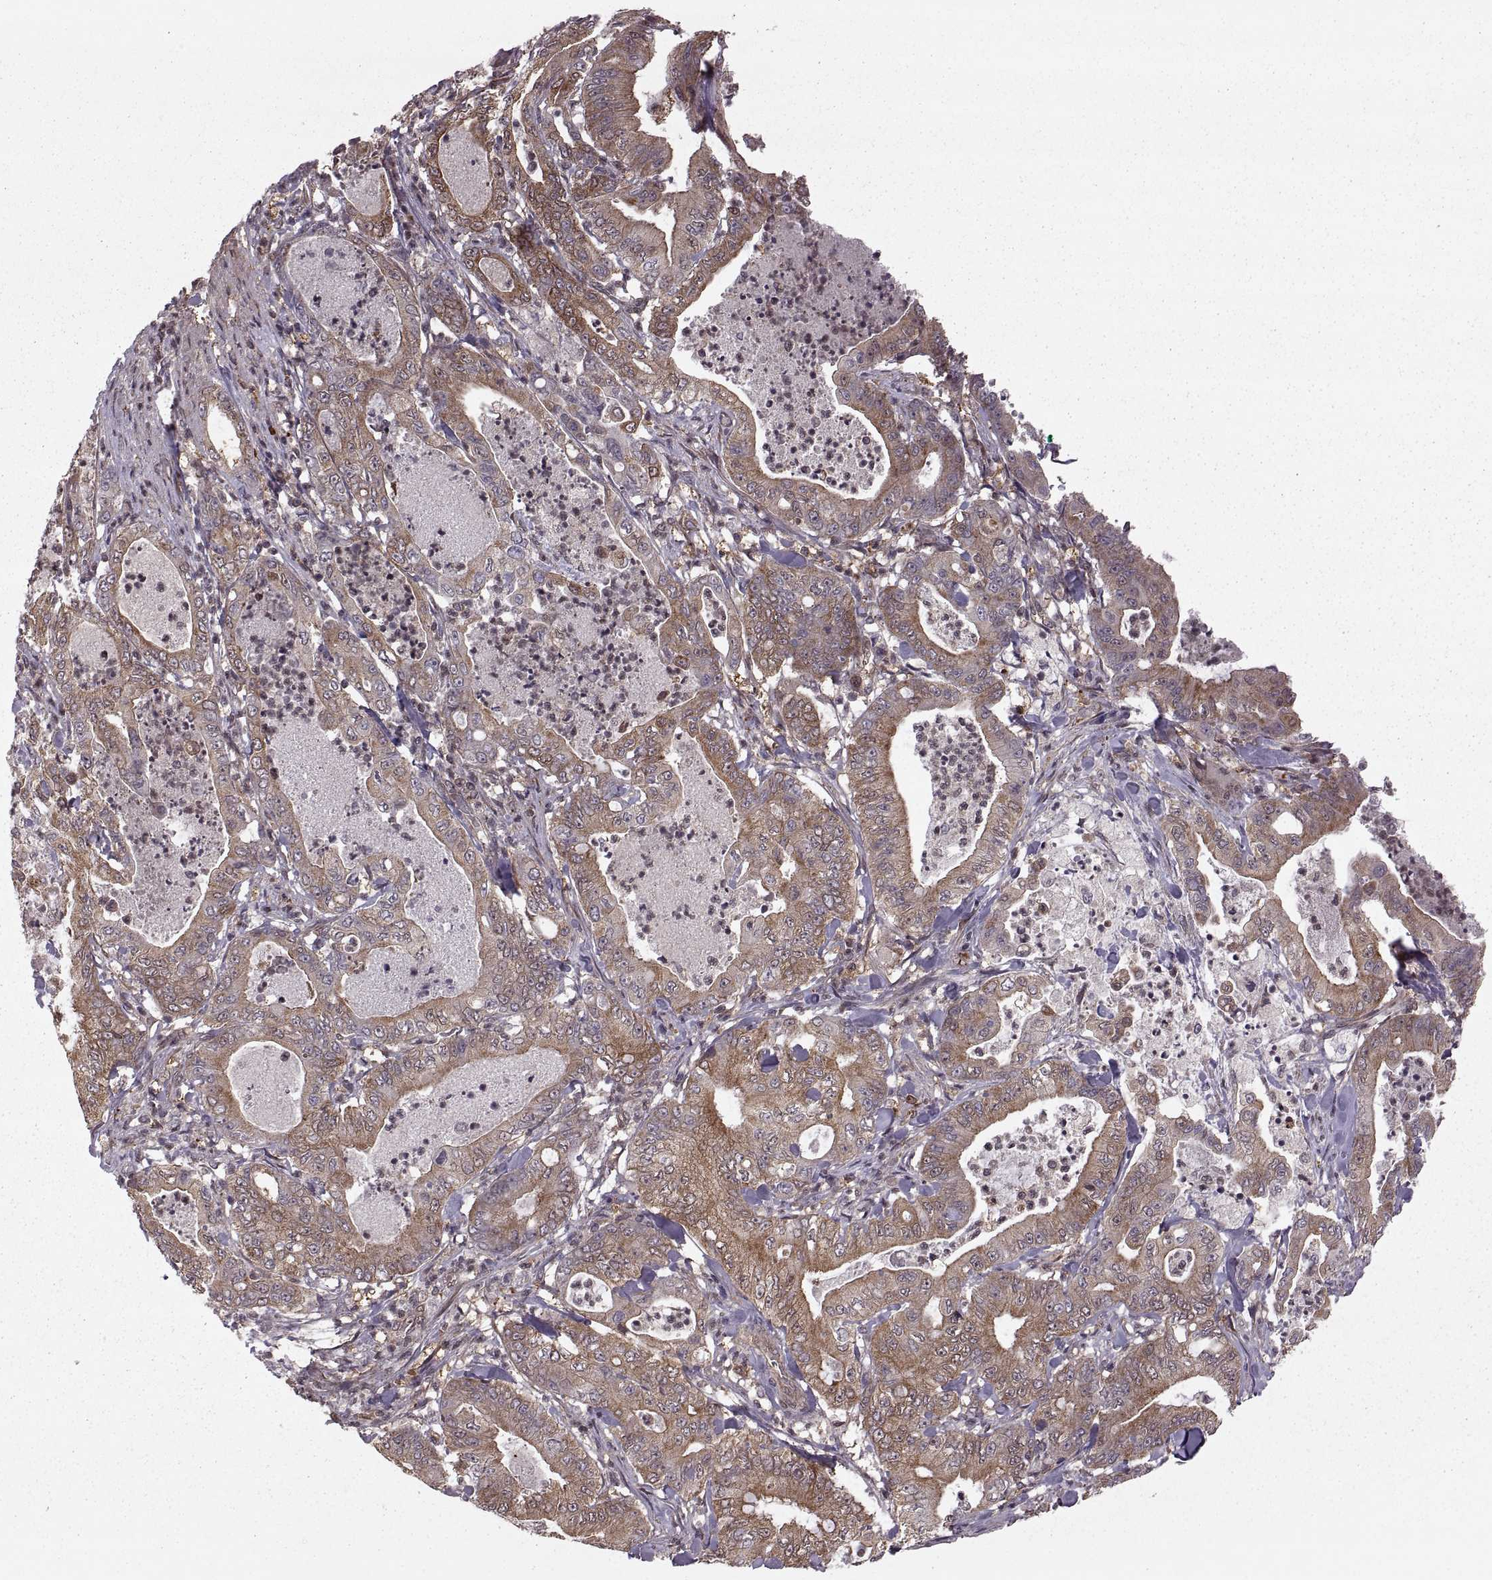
{"staining": {"intensity": "moderate", "quantity": ">75%", "location": "cytoplasmic/membranous"}, "tissue": "pancreatic cancer", "cell_type": "Tumor cells", "image_type": "cancer", "snomed": [{"axis": "morphology", "description": "Adenocarcinoma, NOS"}, {"axis": "topography", "description": "Pancreas"}], "caption": "An immunohistochemistry micrograph of neoplastic tissue is shown. Protein staining in brown shows moderate cytoplasmic/membranous positivity in pancreatic cancer within tumor cells.", "gene": "DEDD", "patient": {"sex": "male", "age": 71}}